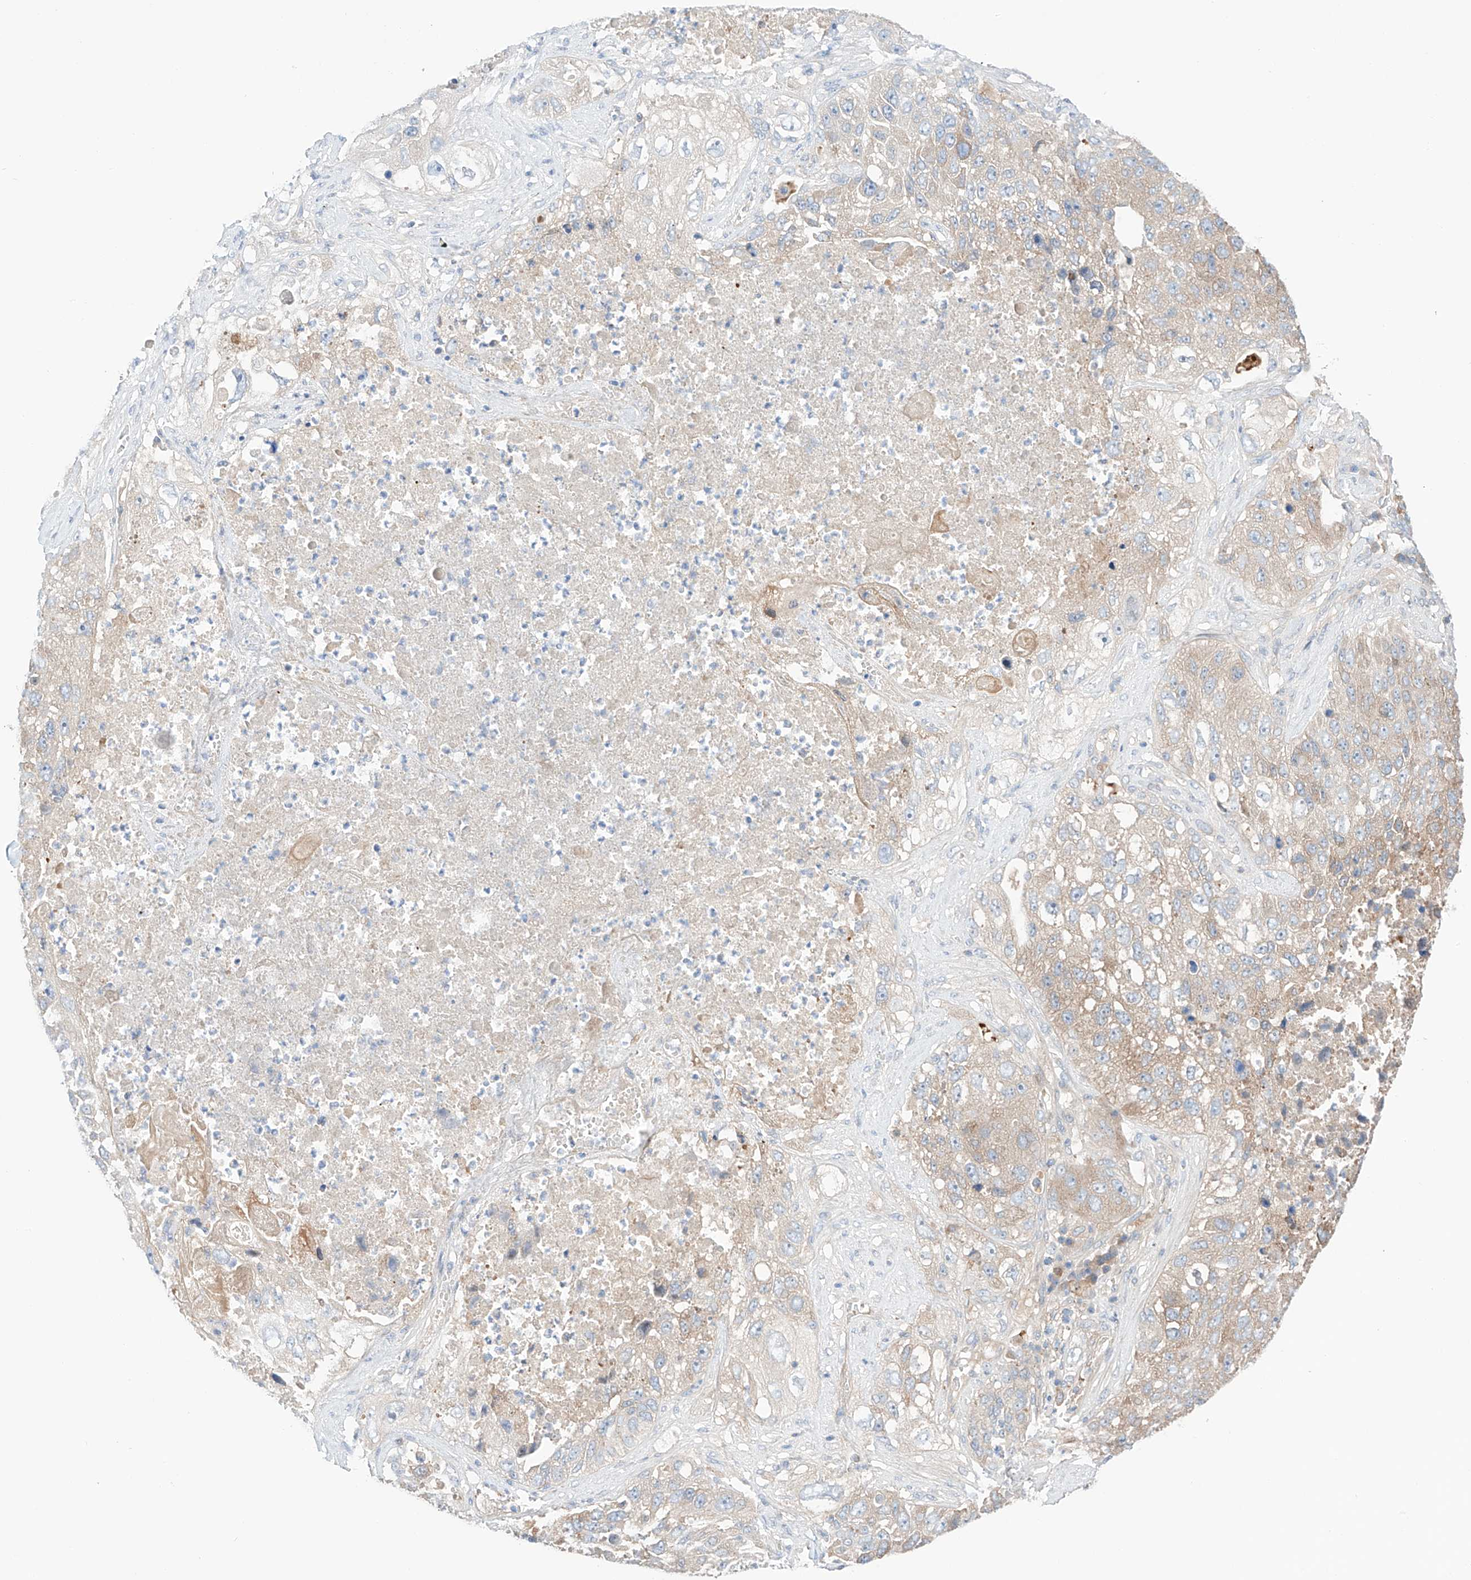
{"staining": {"intensity": "weak", "quantity": "<25%", "location": "cytoplasmic/membranous"}, "tissue": "lung cancer", "cell_type": "Tumor cells", "image_type": "cancer", "snomed": [{"axis": "morphology", "description": "Squamous cell carcinoma, NOS"}, {"axis": "topography", "description": "Lung"}], "caption": "Image shows no protein expression in tumor cells of lung squamous cell carcinoma tissue.", "gene": "PGGT1B", "patient": {"sex": "male", "age": 61}}